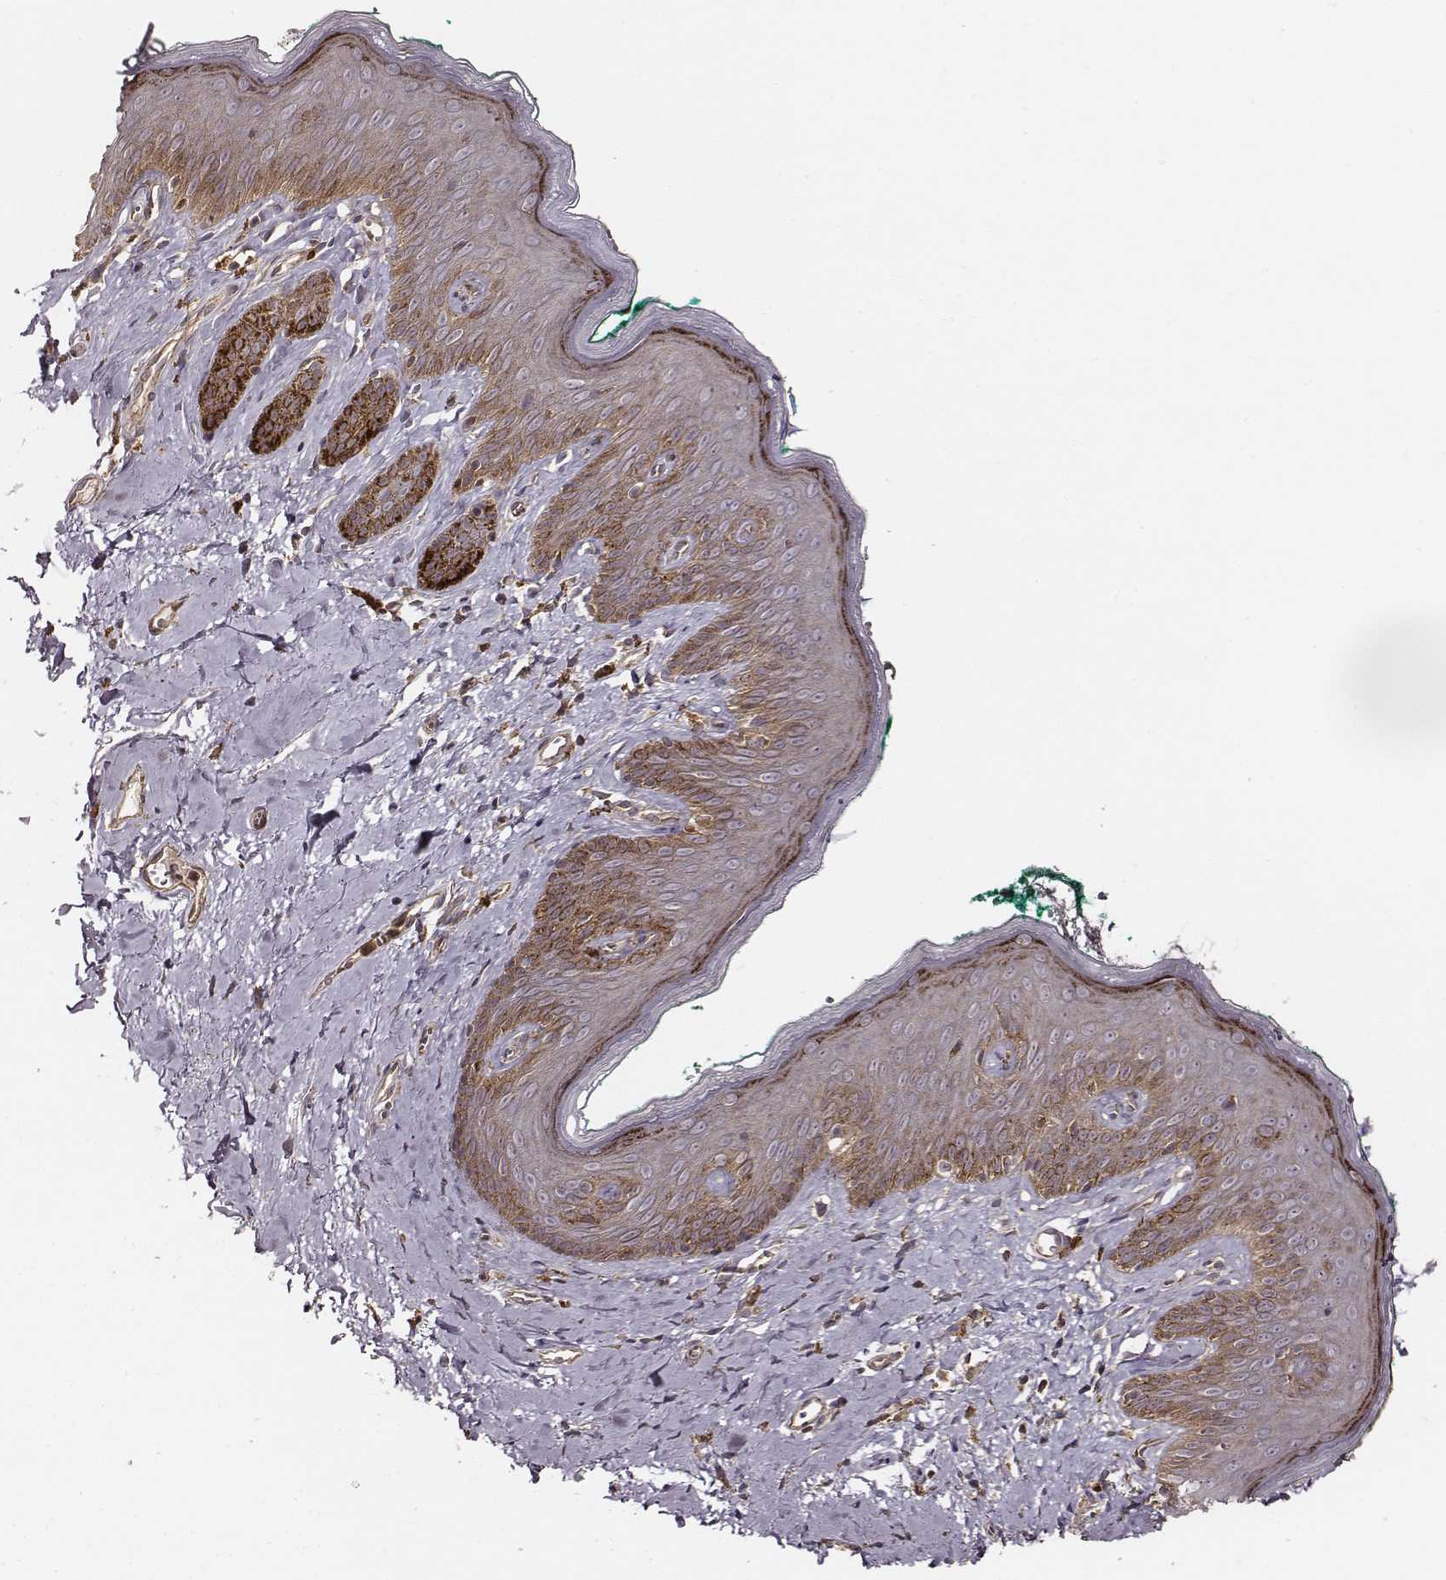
{"staining": {"intensity": "moderate", "quantity": "25%-75%", "location": "cytoplasmic/membranous"}, "tissue": "skin", "cell_type": "Epidermal cells", "image_type": "normal", "snomed": [{"axis": "morphology", "description": "Normal tissue, NOS"}, {"axis": "topography", "description": "Vulva"}], "caption": "DAB immunohistochemical staining of benign skin reveals moderate cytoplasmic/membranous protein staining in about 25%-75% of epidermal cells.", "gene": "VPS26A", "patient": {"sex": "female", "age": 66}}